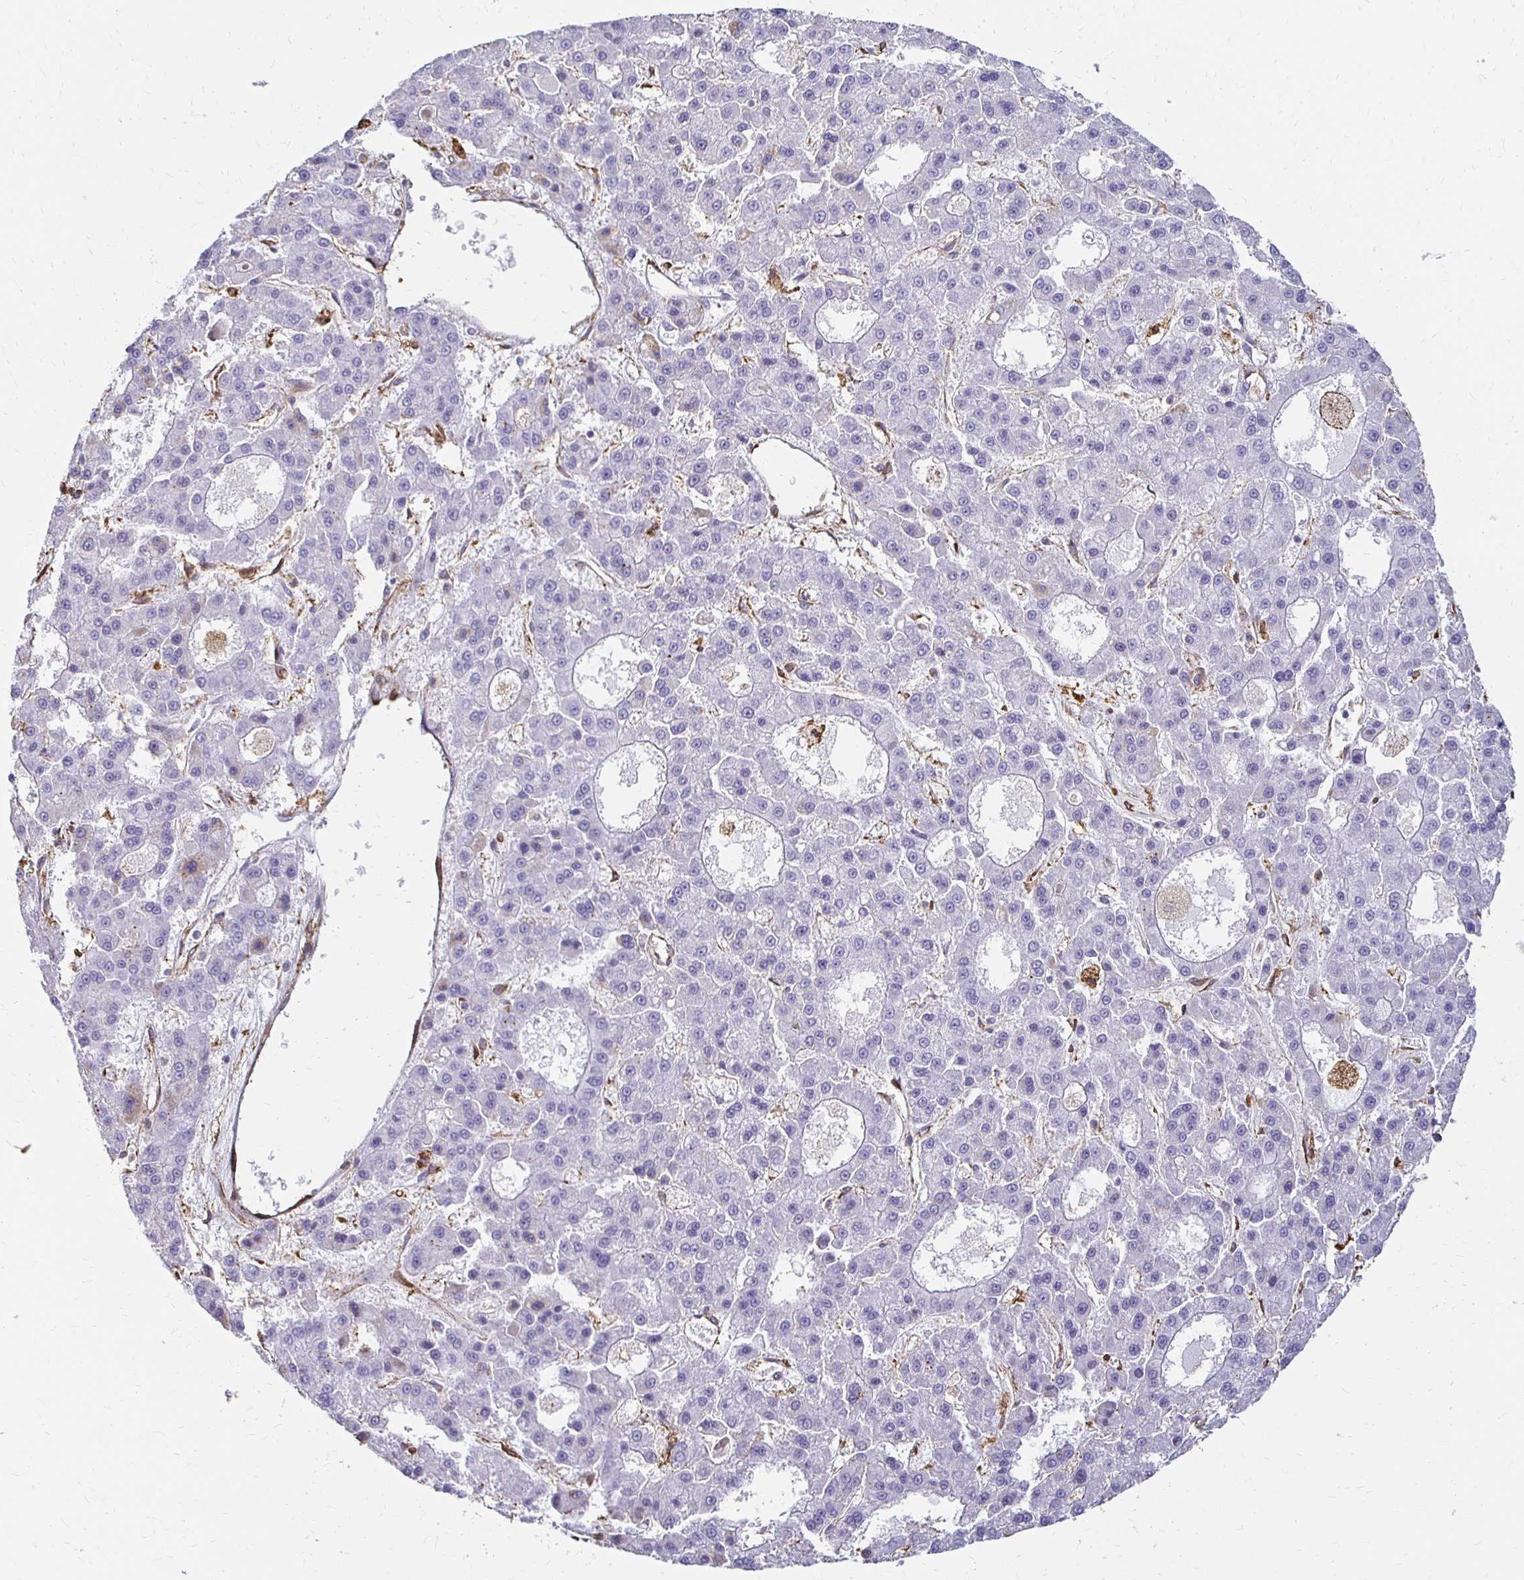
{"staining": {"intensity": "negative", "quantity": "none", "location": "none"}, "tissue": "liver cancer", "cell_type": "Tumor cells", "image_type": "cancer", "snomed": [{"axis": "morphology", "description": "Carcinoma, Hepatocellular, NOS"}, {"axis": "topography", "description": "Liver"}], "caption": "This is a micrograph of IHC staining of liver cancer (hepatocellular carcinoma), which shows no positivity in tumor cells.", "gene": "TAS1R3", "patient": {"sex": "male", "age": 70}}